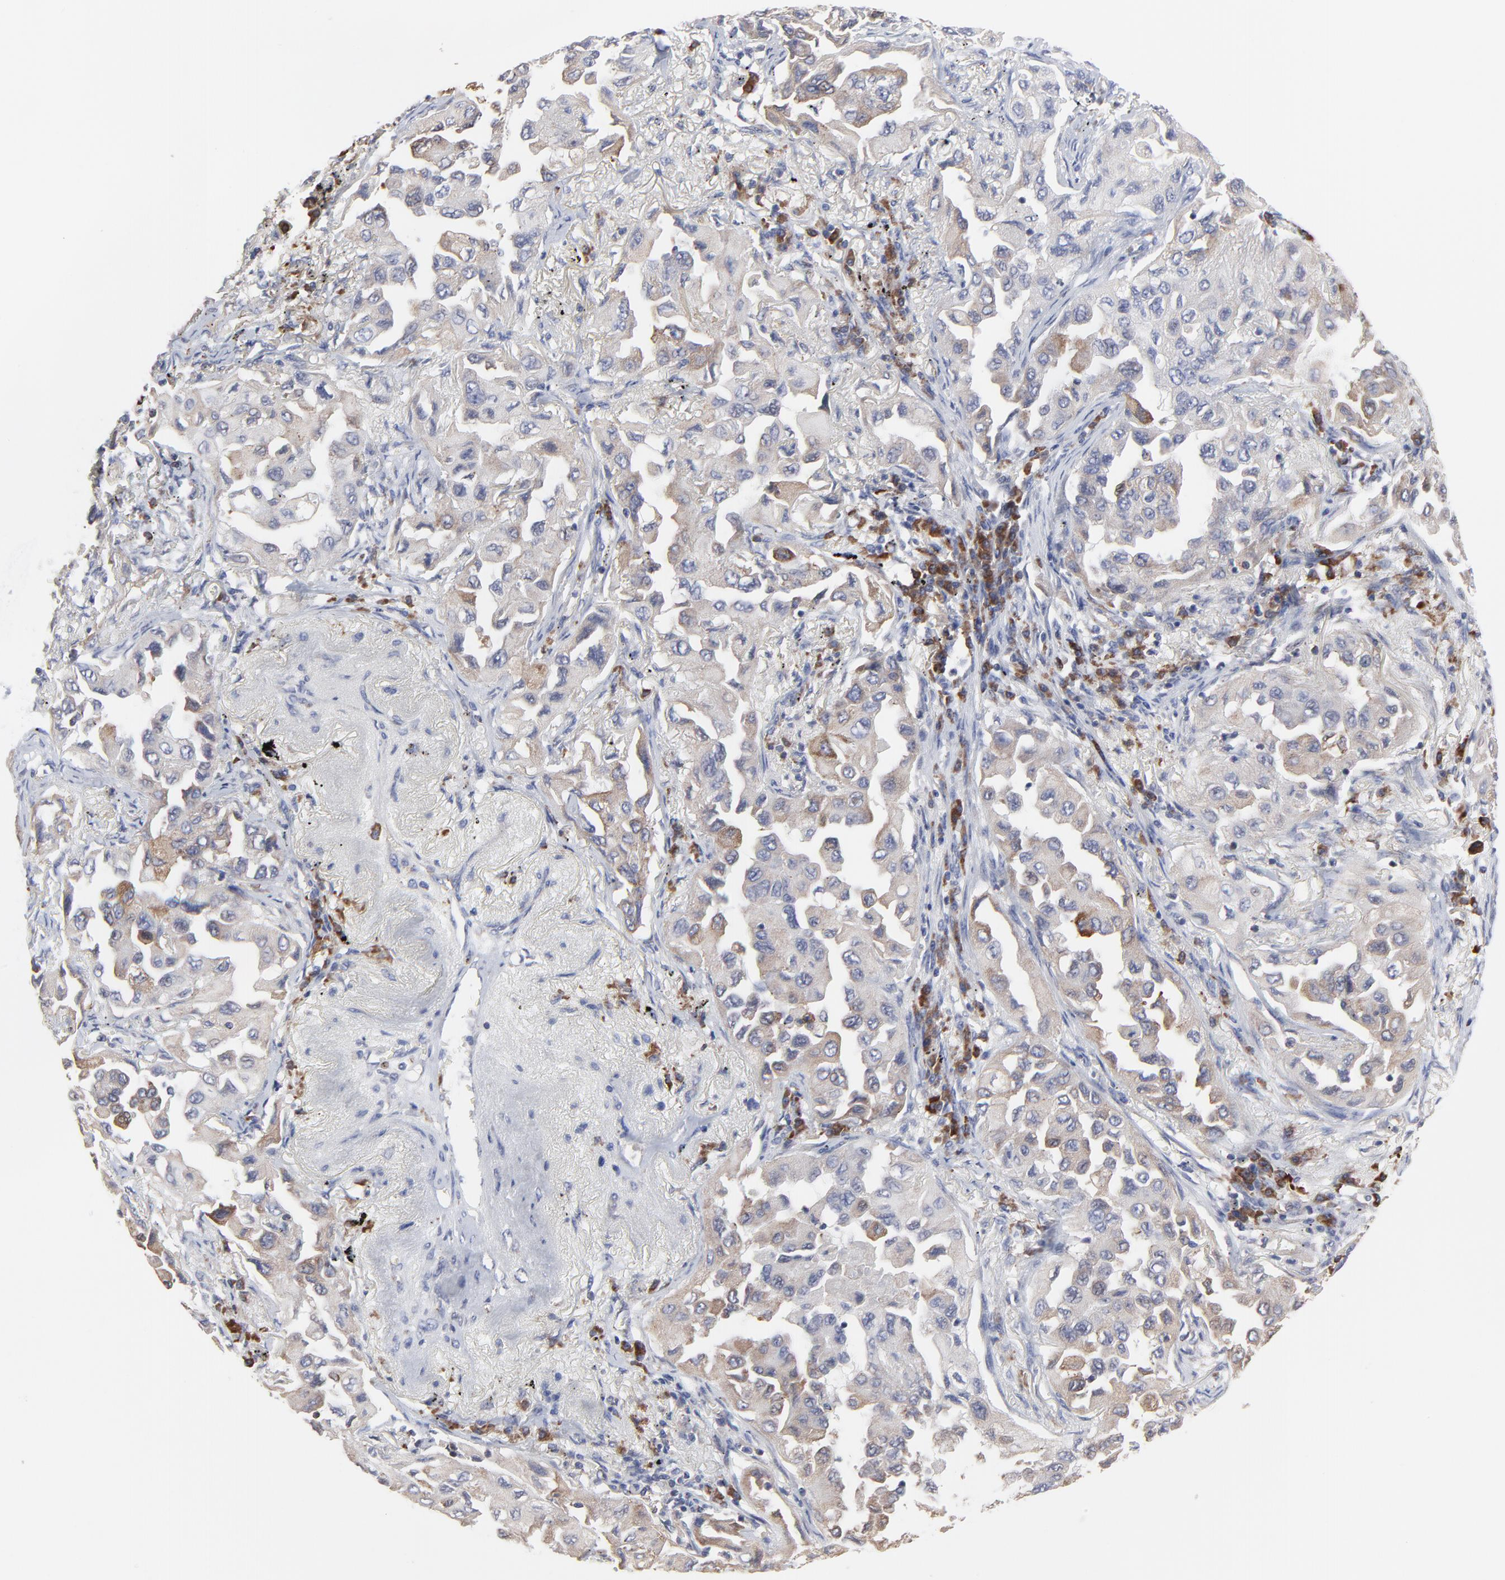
{"staining": {"intensity": "weak", "quantity": ">75%", "location": "cytoplasmic/membranous"}, "tissue": "lung cancer", "cell_type": "Tumor cells", "image_type": "cancer", "snomed": [{"axis": "morphology", "description": "Adenocarcinoma, NOS"}, {"axis": "topography", "description": "Lung"}], "caption": "High-power microscopy captured an immunohistochemistry (IHC) micrograph of lung cancer (adenocarcinoma), revealing weak cytoplasmic/membranous staining in about >75% of tumor cells. The protein of interest is shown in brown color, while the nuclei are stained blue.", "gene": "TRIM22", "patient": {"sex": "female", "age": 65}}